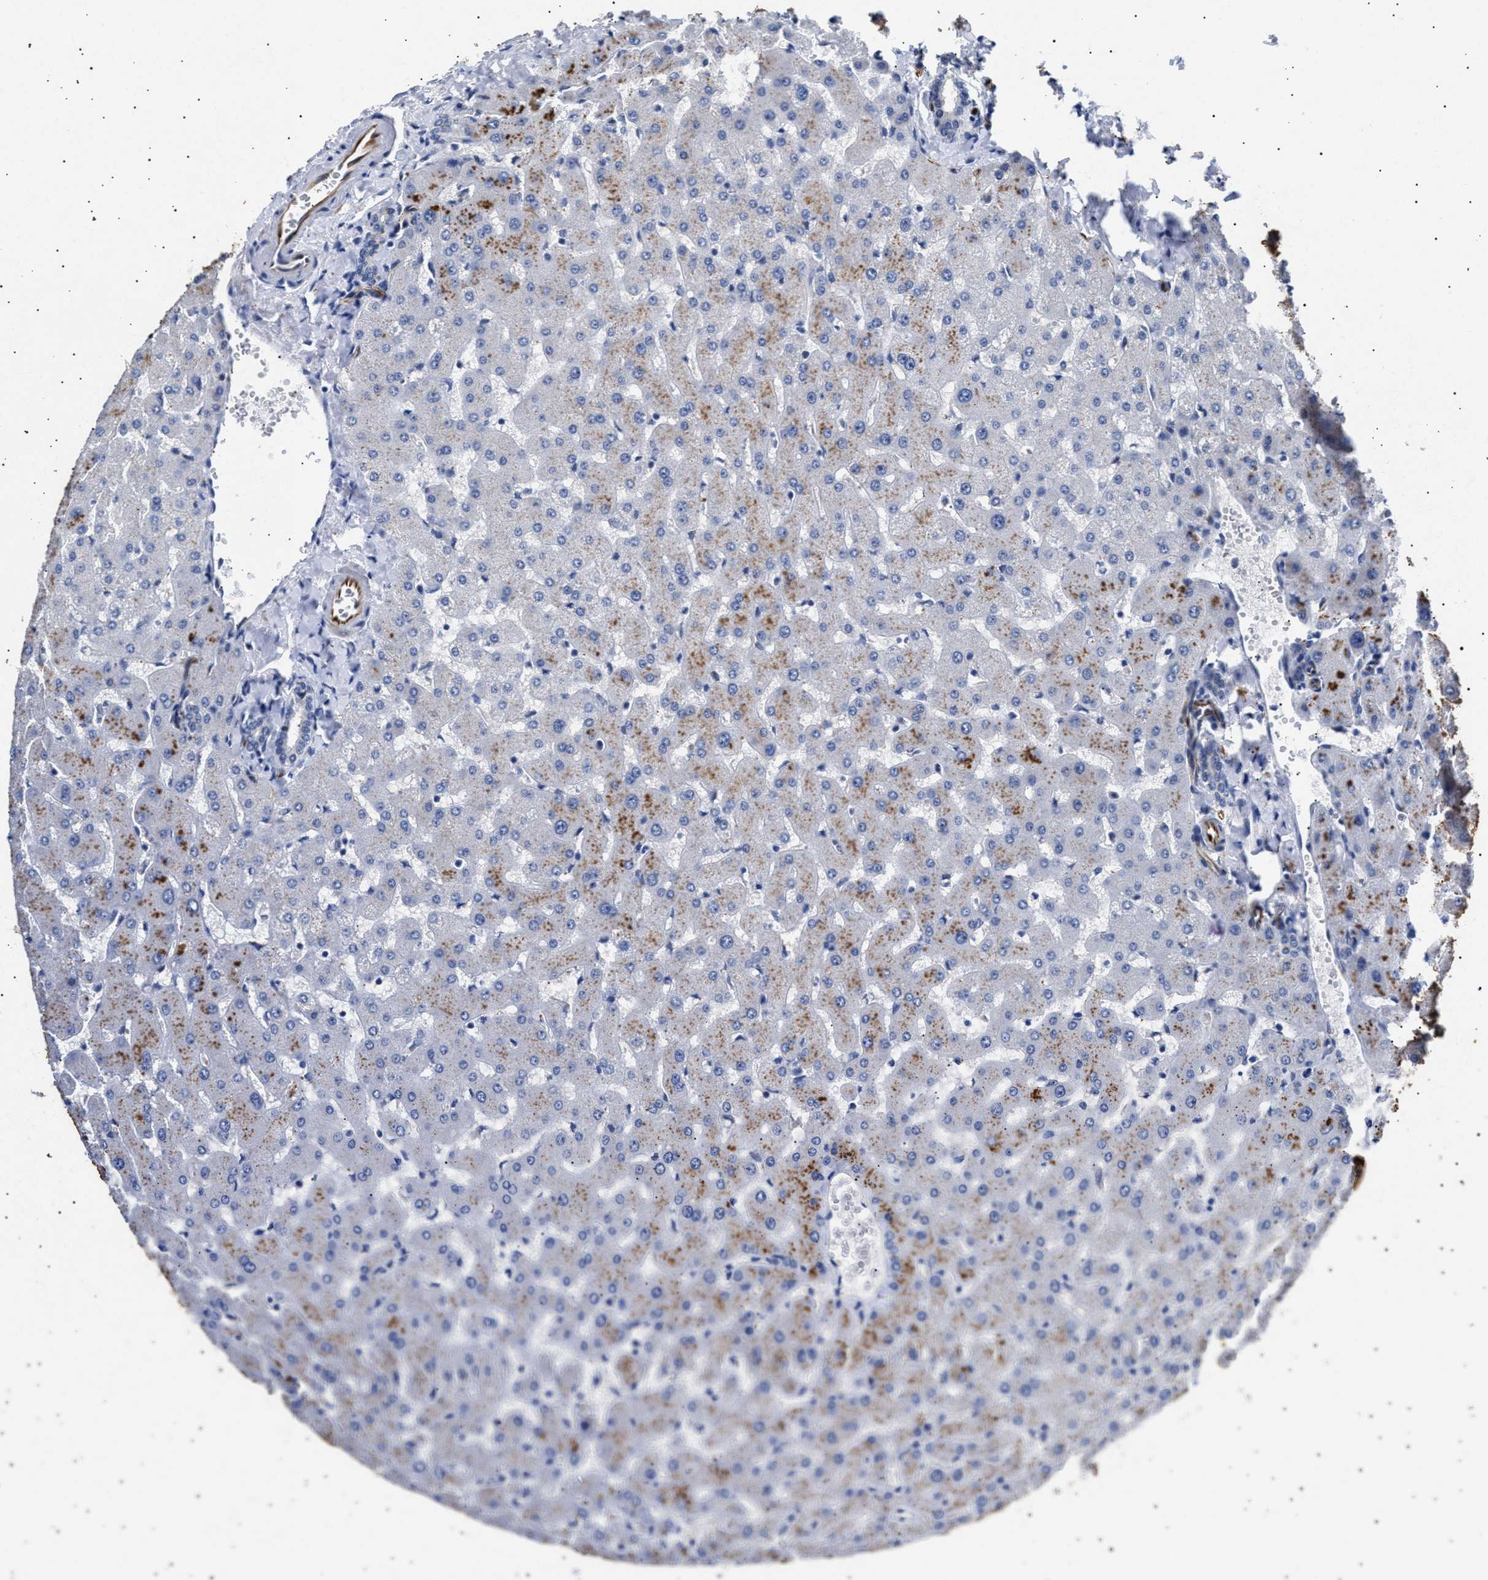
{"staining": {"intensity": "negative", "quantity": "none", "location": "none"}, "tissue": "liver", "cell_type": "Cholangiocytes", "image_type": "normal", "snomed": [{"axis": "morphology", "description": "Normal tissue, NOS"}, {"axis": "topography", "description": "Liver"}], "caption": "Cholangiocytes are negative for protein expression in unremarkable human liver. The staining was performed using DAB to visualize the protein expression in brown, while the nuclei were stained in blue with hematoxylin (Magnification: 20x).", "gene": "OLFML2A", "patient": {"sex": "female", "age": 63}}